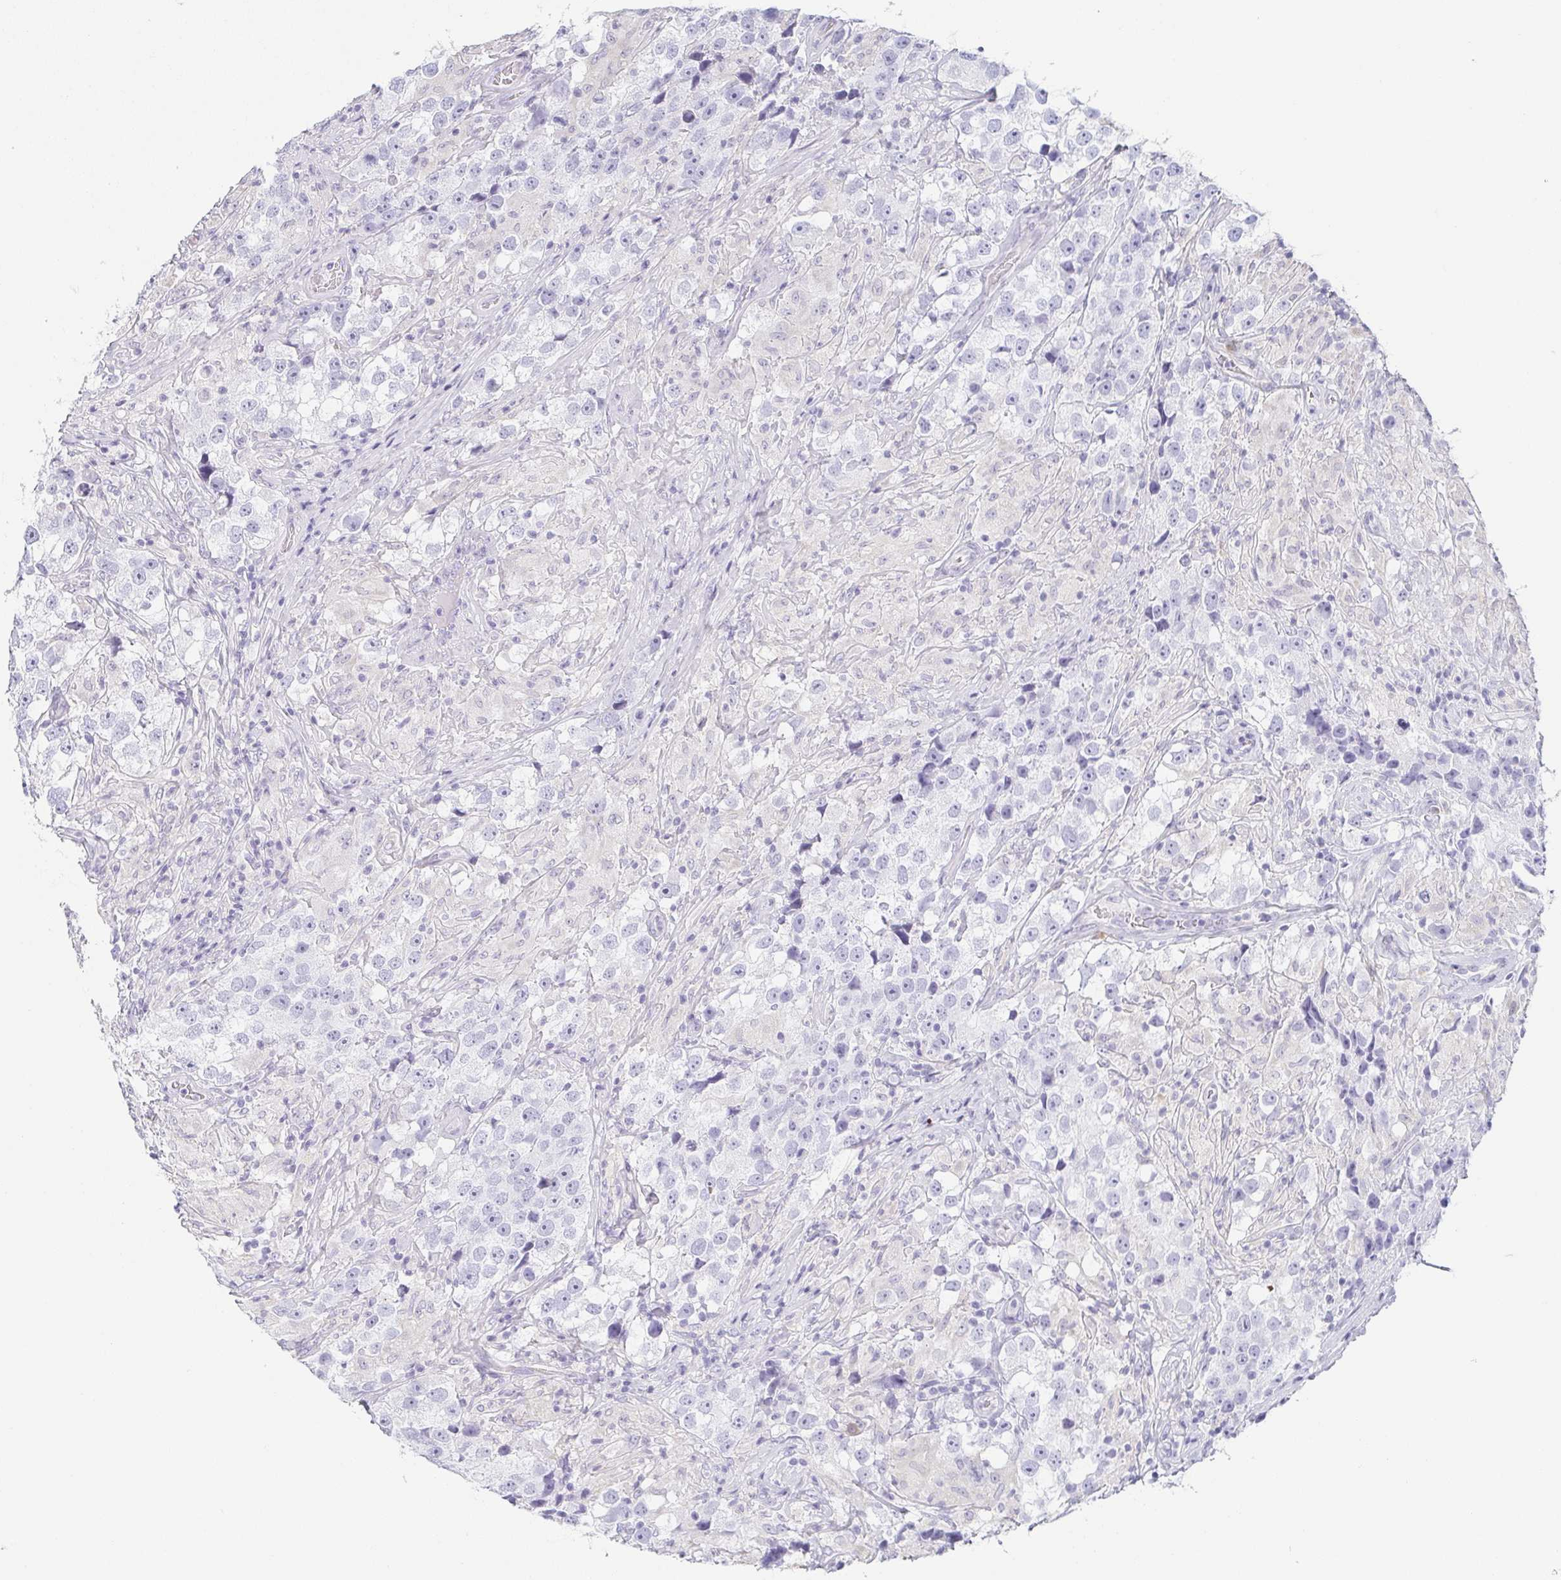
{"staining": {"intensity": "negative", "quantity": "none", "location": "none"}, "tissue": "testis cancer", "cell_type": "Tumor cells", "image_type": "cancer", "snomed": [{"axis": "morphology", "description": "Seminoma, NOS"}, {"axis": "topography", "description": "Testis"}], "caption": "There is no significant staining in tumor cells of testis cancer (seminoma).", "gene": "PRR27", "patient": {"sex": "male", "age": 46}}